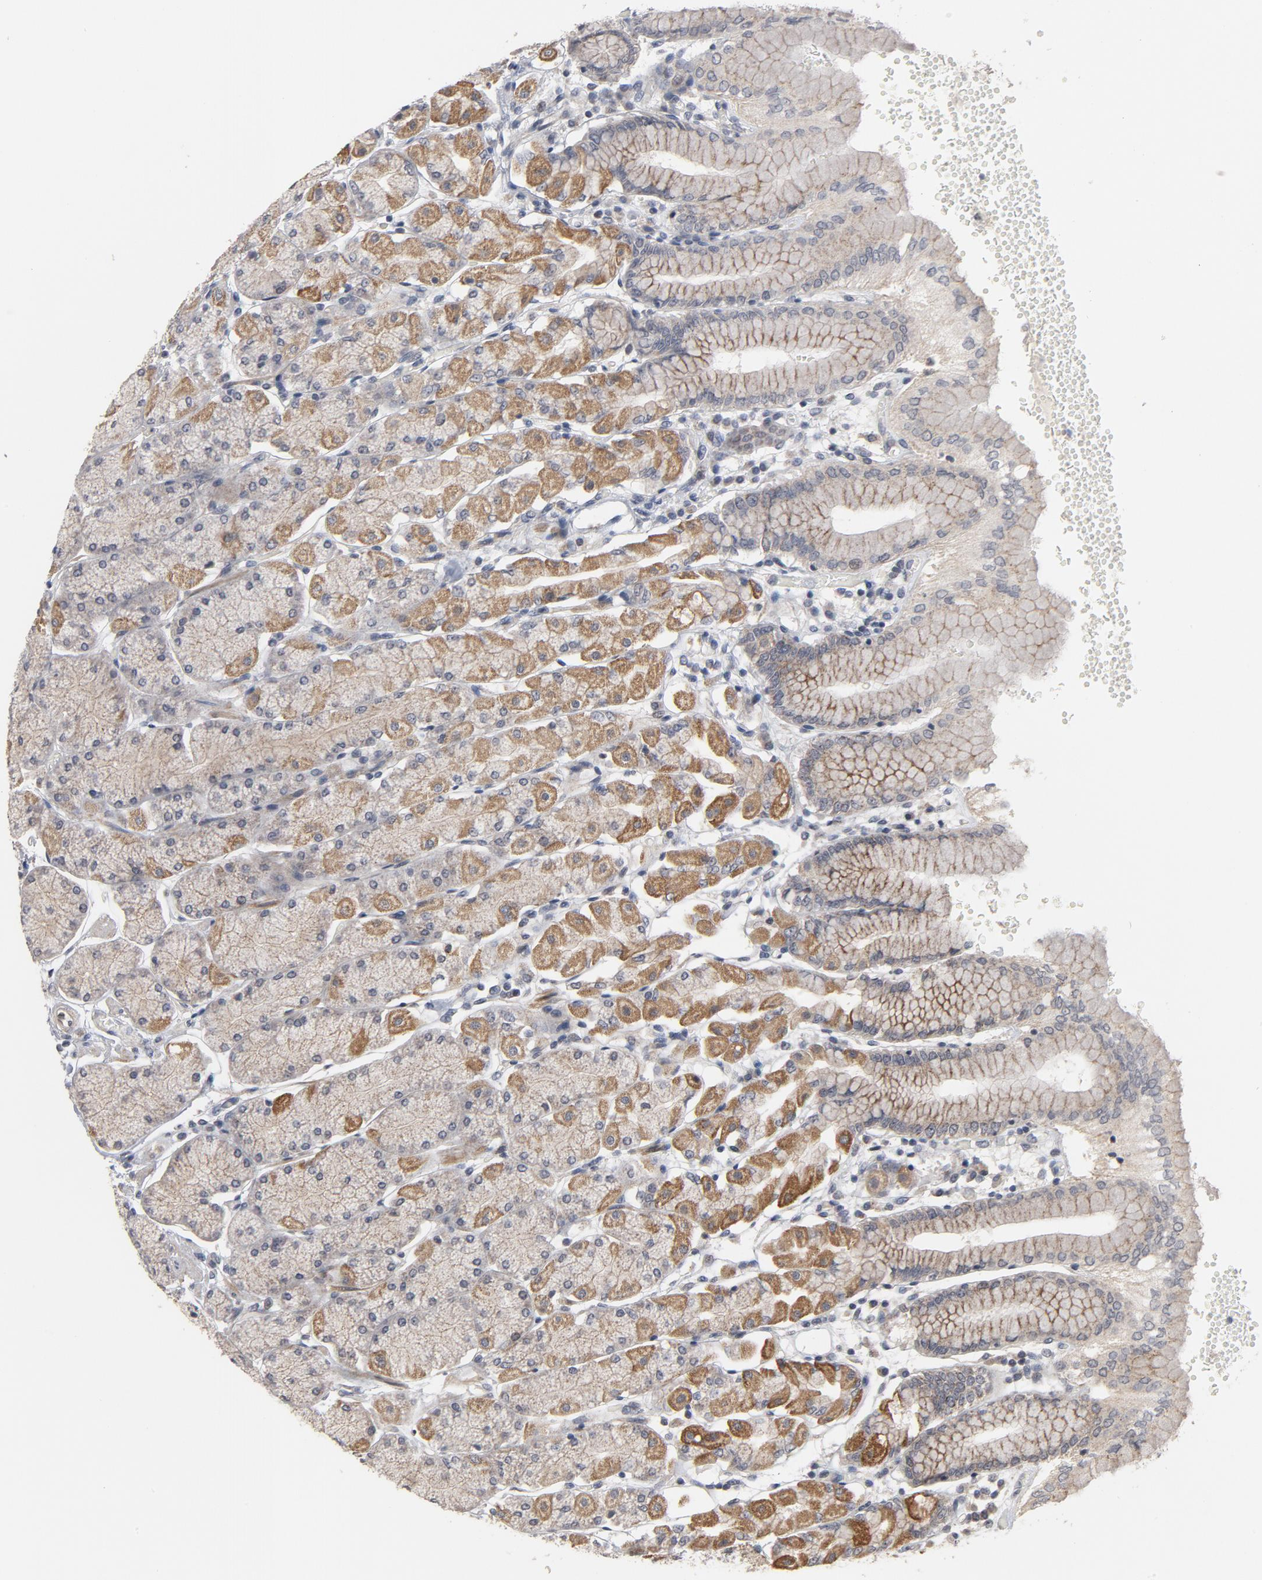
{"staining": {"intensity": "moderate", "quantity": "25%-75%", "location": "cytoplasmic/membranous"}, "tissue": "stomach", "cell_type": "Glandular cells", "image_type": "normal", "snomed": [{"axis": "morphology", "description": "Normal tissue, NOS"}, {"axis": "topography", "description": "Stomach, upper"}, {"axis": "topography", "description": "Stomach"}], "caption": "Brown immunohistochemical staining in normal human stomach exhibits moderate cytoplasmic/membranous positivity in approximately 25%-75% of glandular cells. (IHC, brightfield microscopy, high magnification).", "gene": "PPP1R1B", "patient": {"sex": "male", "age": 76}}